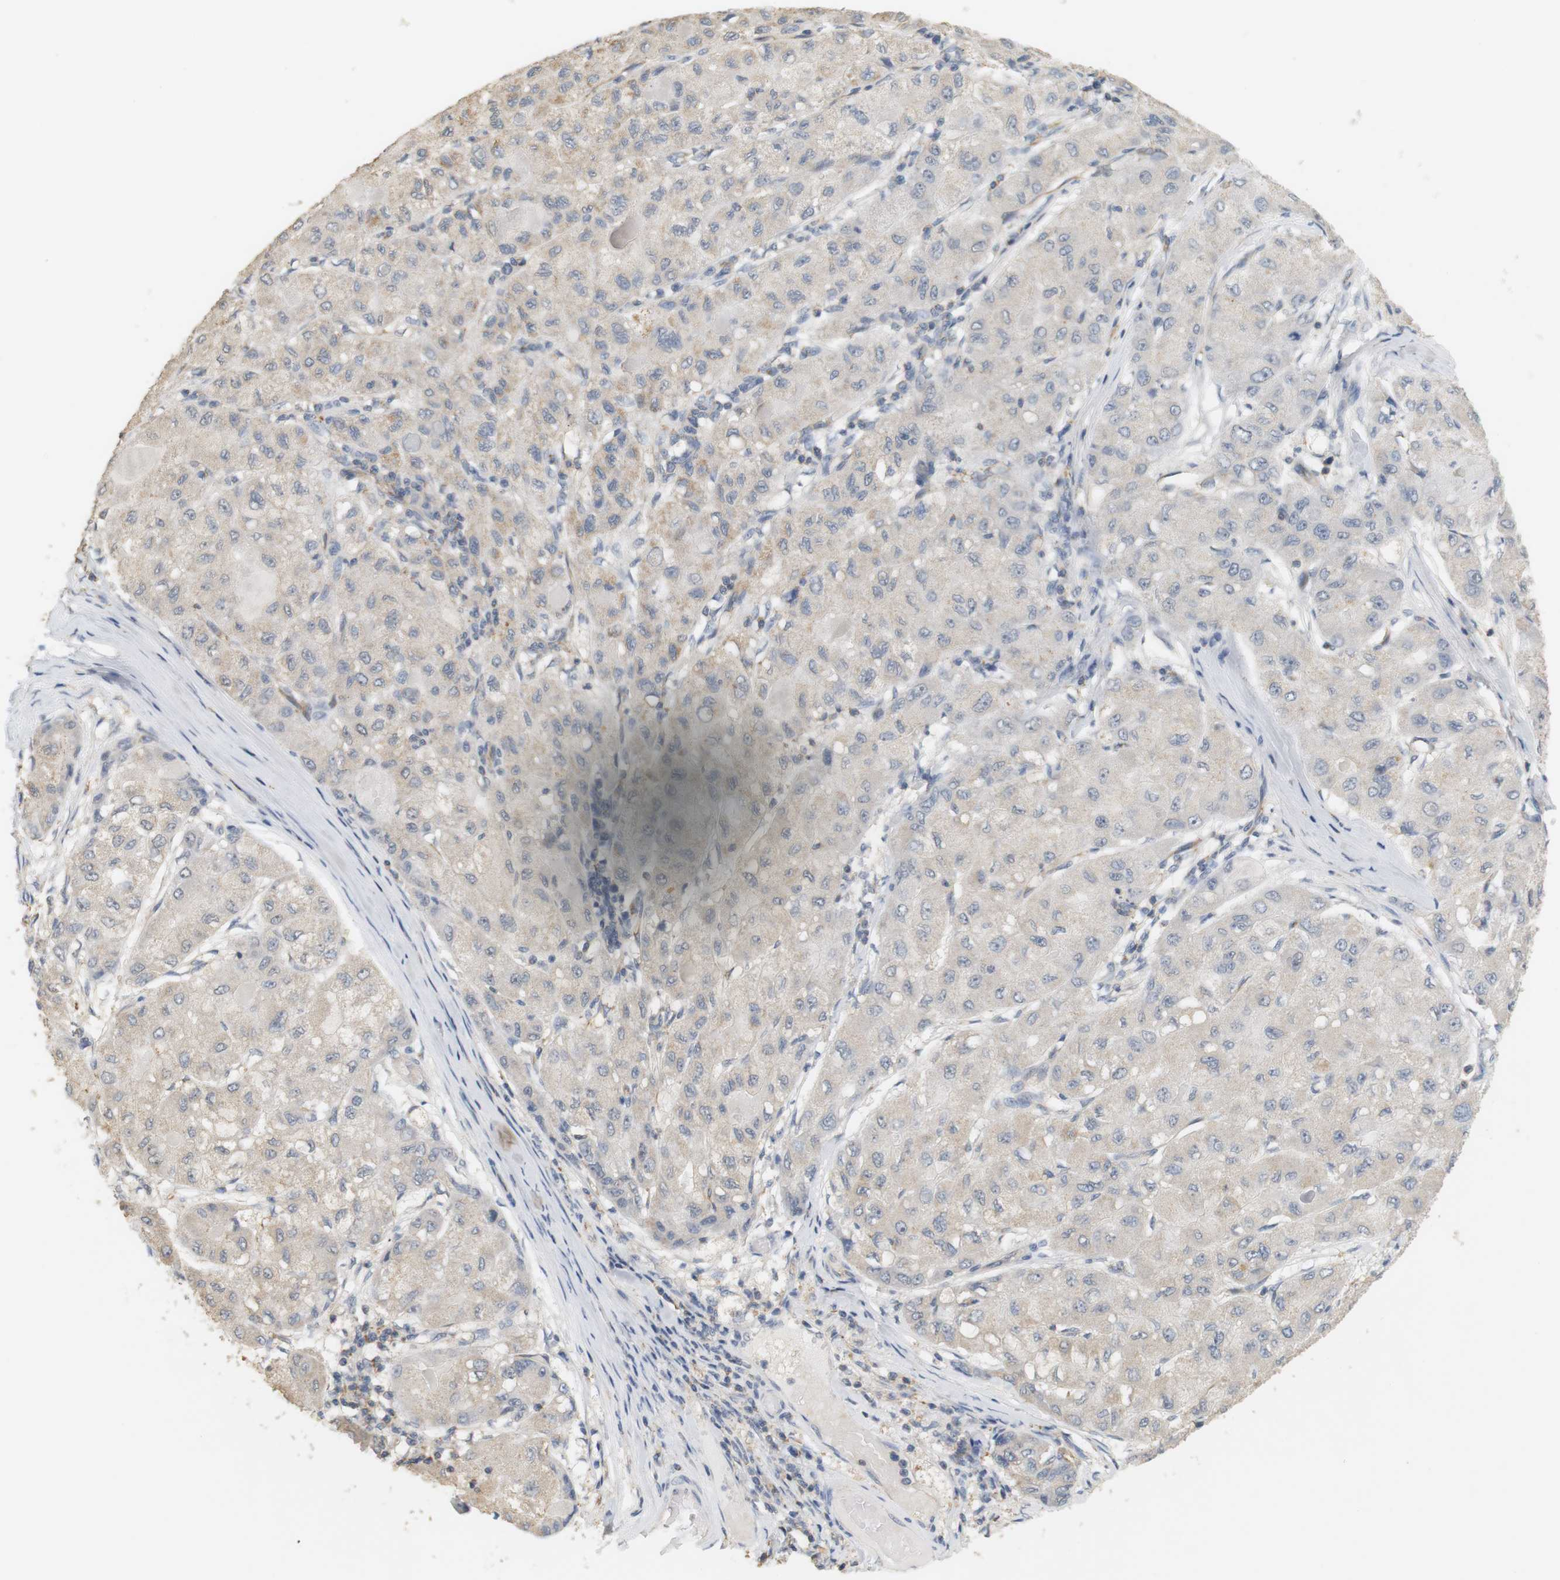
{"staining": {"intensity": "negative", "quantity": "none", "location": "none"}, "tissue": "liver cancer", "cell_type": "Tumor cells", "image_type": "cancer", "snomed": [{"axis": "morphology", "description": "Carcinoma, Hepatocellular, NOS"}, {"axis": "topography", "description": "Liver"}], "caption": "Liver cancer stained for a protein using immunohistochemistry (IHC) reveals no expression tumor cells.", "gene": "OSR1", "patient": {"sex": "male", "age": 80}}